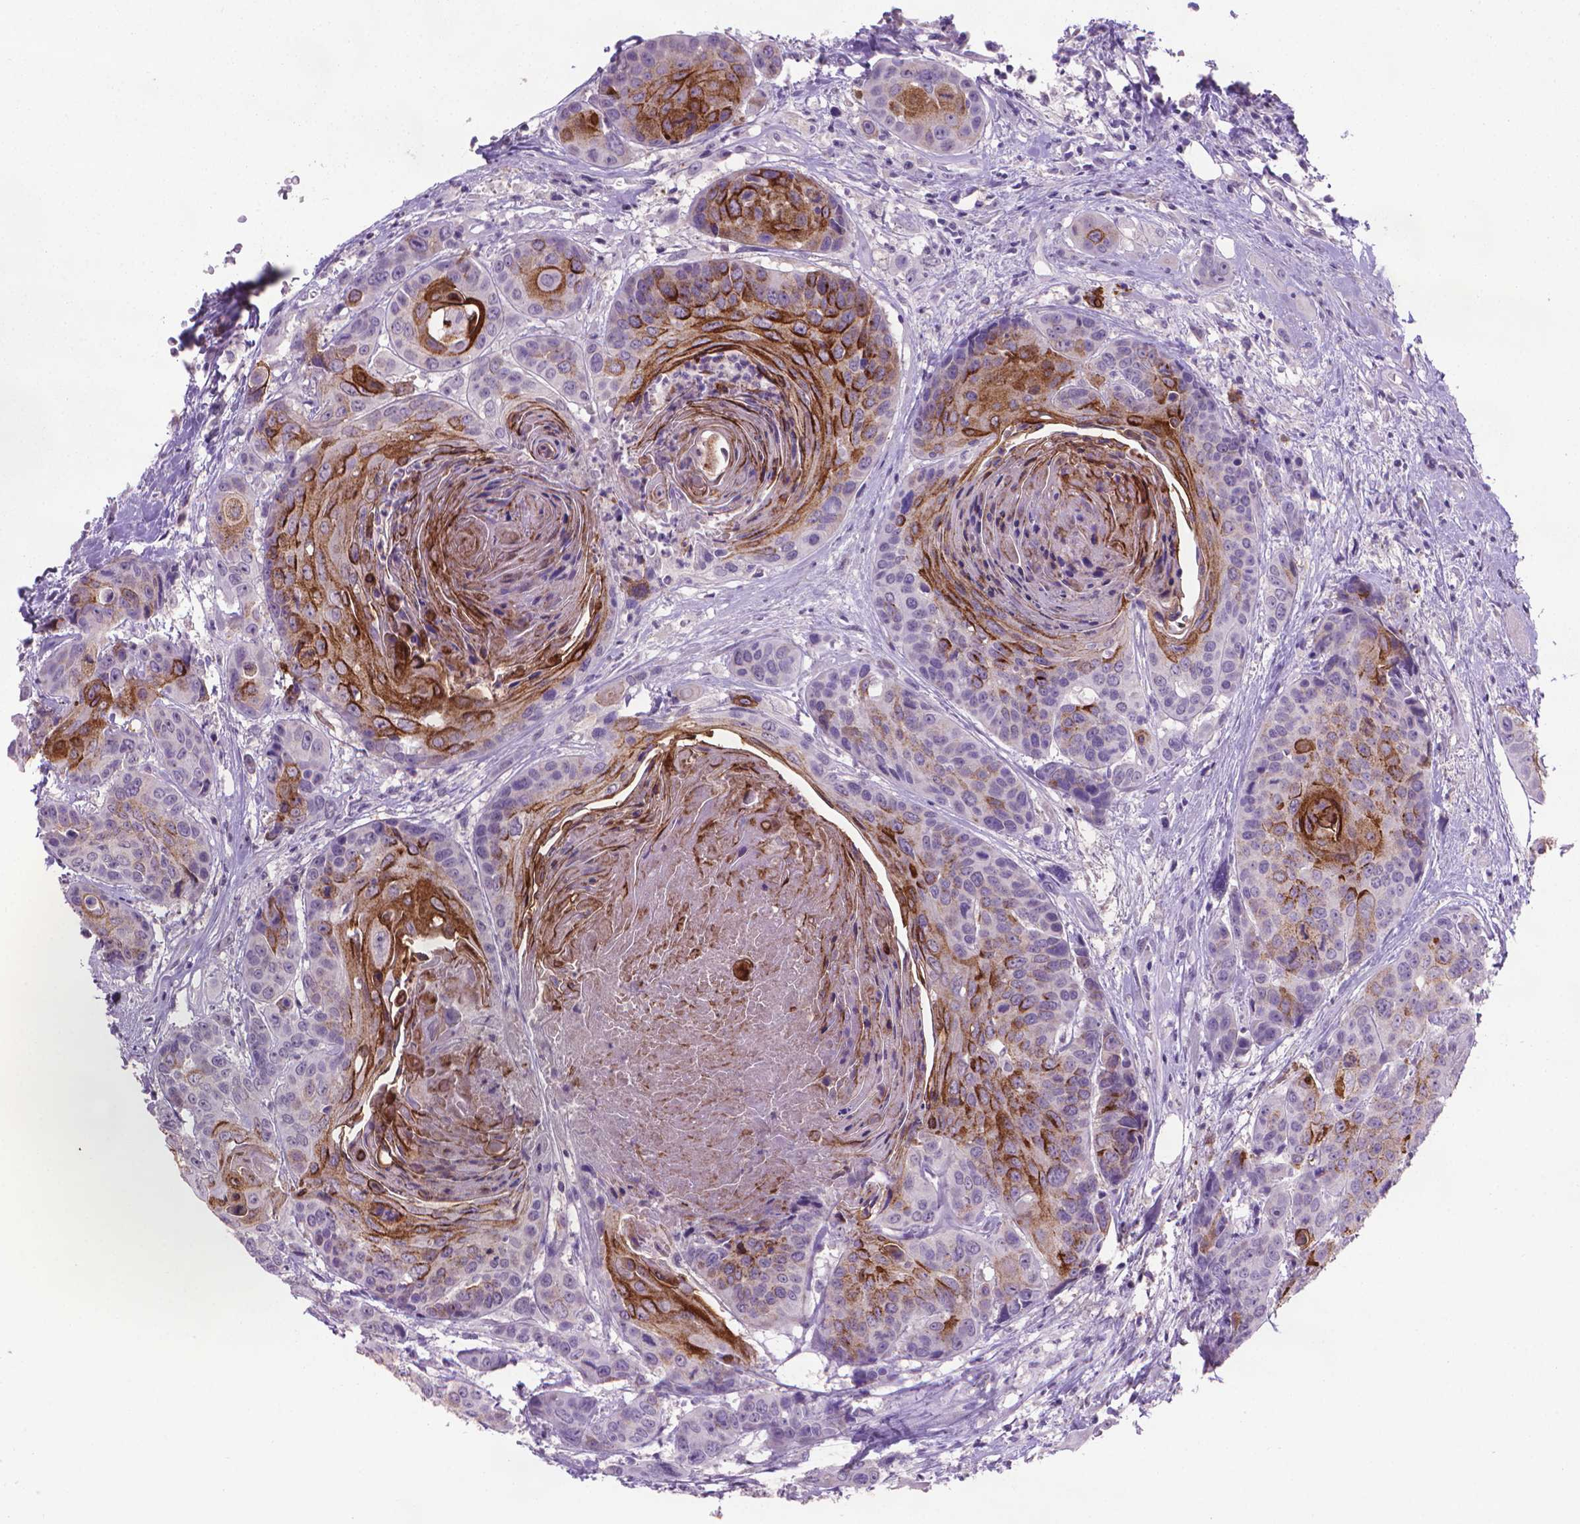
{"staining": {"intensity": "strong", "quantity": "25%-75%", "location": "cytoplasmic/membranous"}, "tissue": "head and neck cancer", "cell_type": "Tumor cells", "image_type": "cancer", "snomed": [{"axis": "morphology", "description": "Squamous cell carcinoma, NOS"}, {"axis": "topography", "description": "Oral tissue"}, {"axis": "topography", "description": "Head-Neck"}], "caption": "Strong cytoplasmic/membranous expression for a protein is identified in approximately 25%-75% of tumor cells of head and neck squamous cell carcinoma using immunohistochemistry.", "gene": "MUC1", "patient": {"sex": "male", "age": 56}}